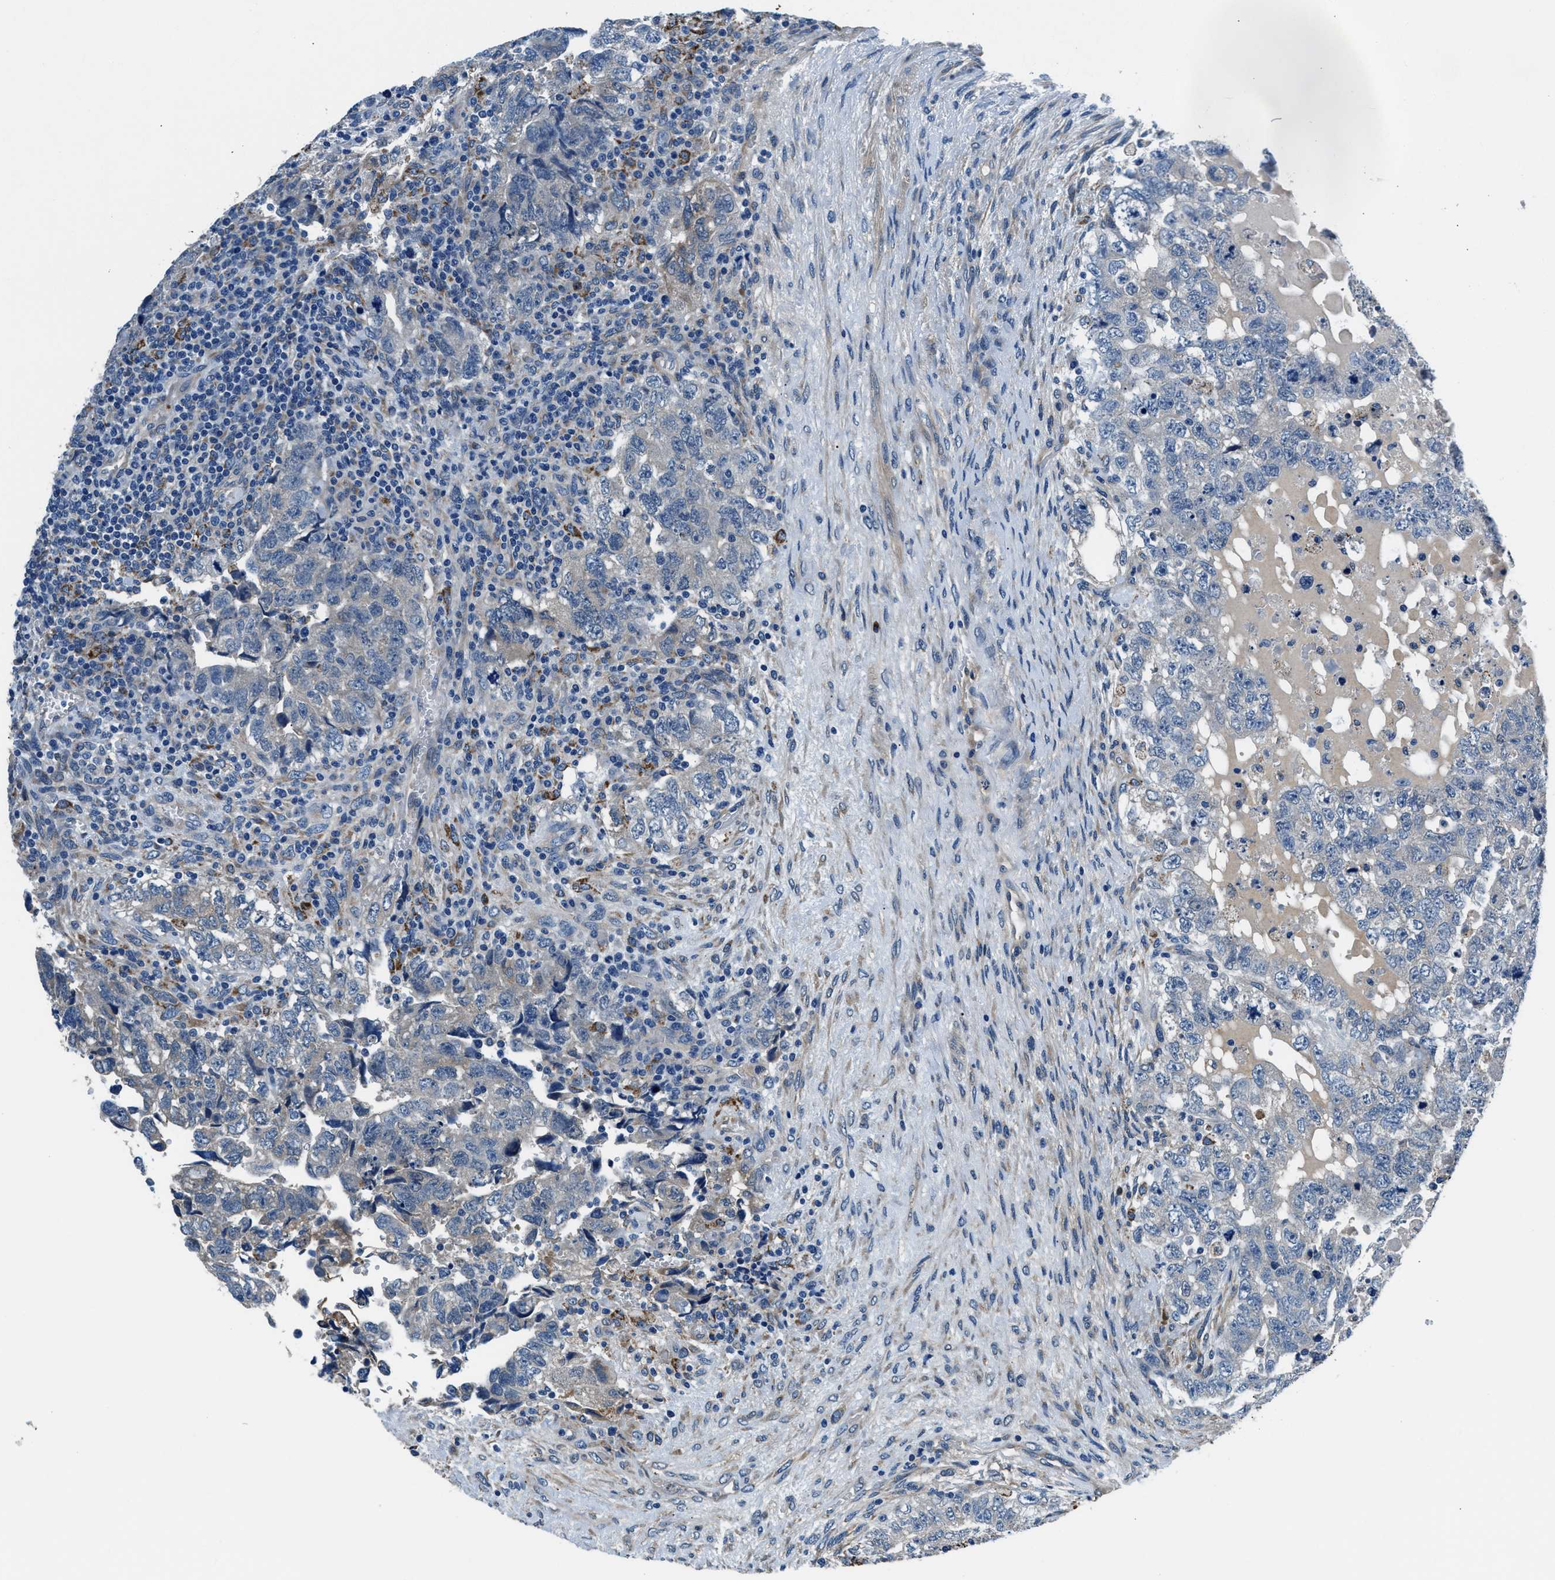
{"staining": {"intensity": "negative", "quantity": "none", "location": "none"}, "tissue": "testis cancer", "cell_type": "Tumor cells", "image_type": "cancer", "snomed": [{"axis": "morphology", "description": "Carcinoma, Embryonal, NOS"}, {"axis": "topography", "description": "Testis"}], "caption": "An image of embryonal carcinoma (testis) stained for a protein demonstrates no brown staining in tumor cells.", "gene": "PRTFDC1", "patient": {"sex": "male", "age": 36}}